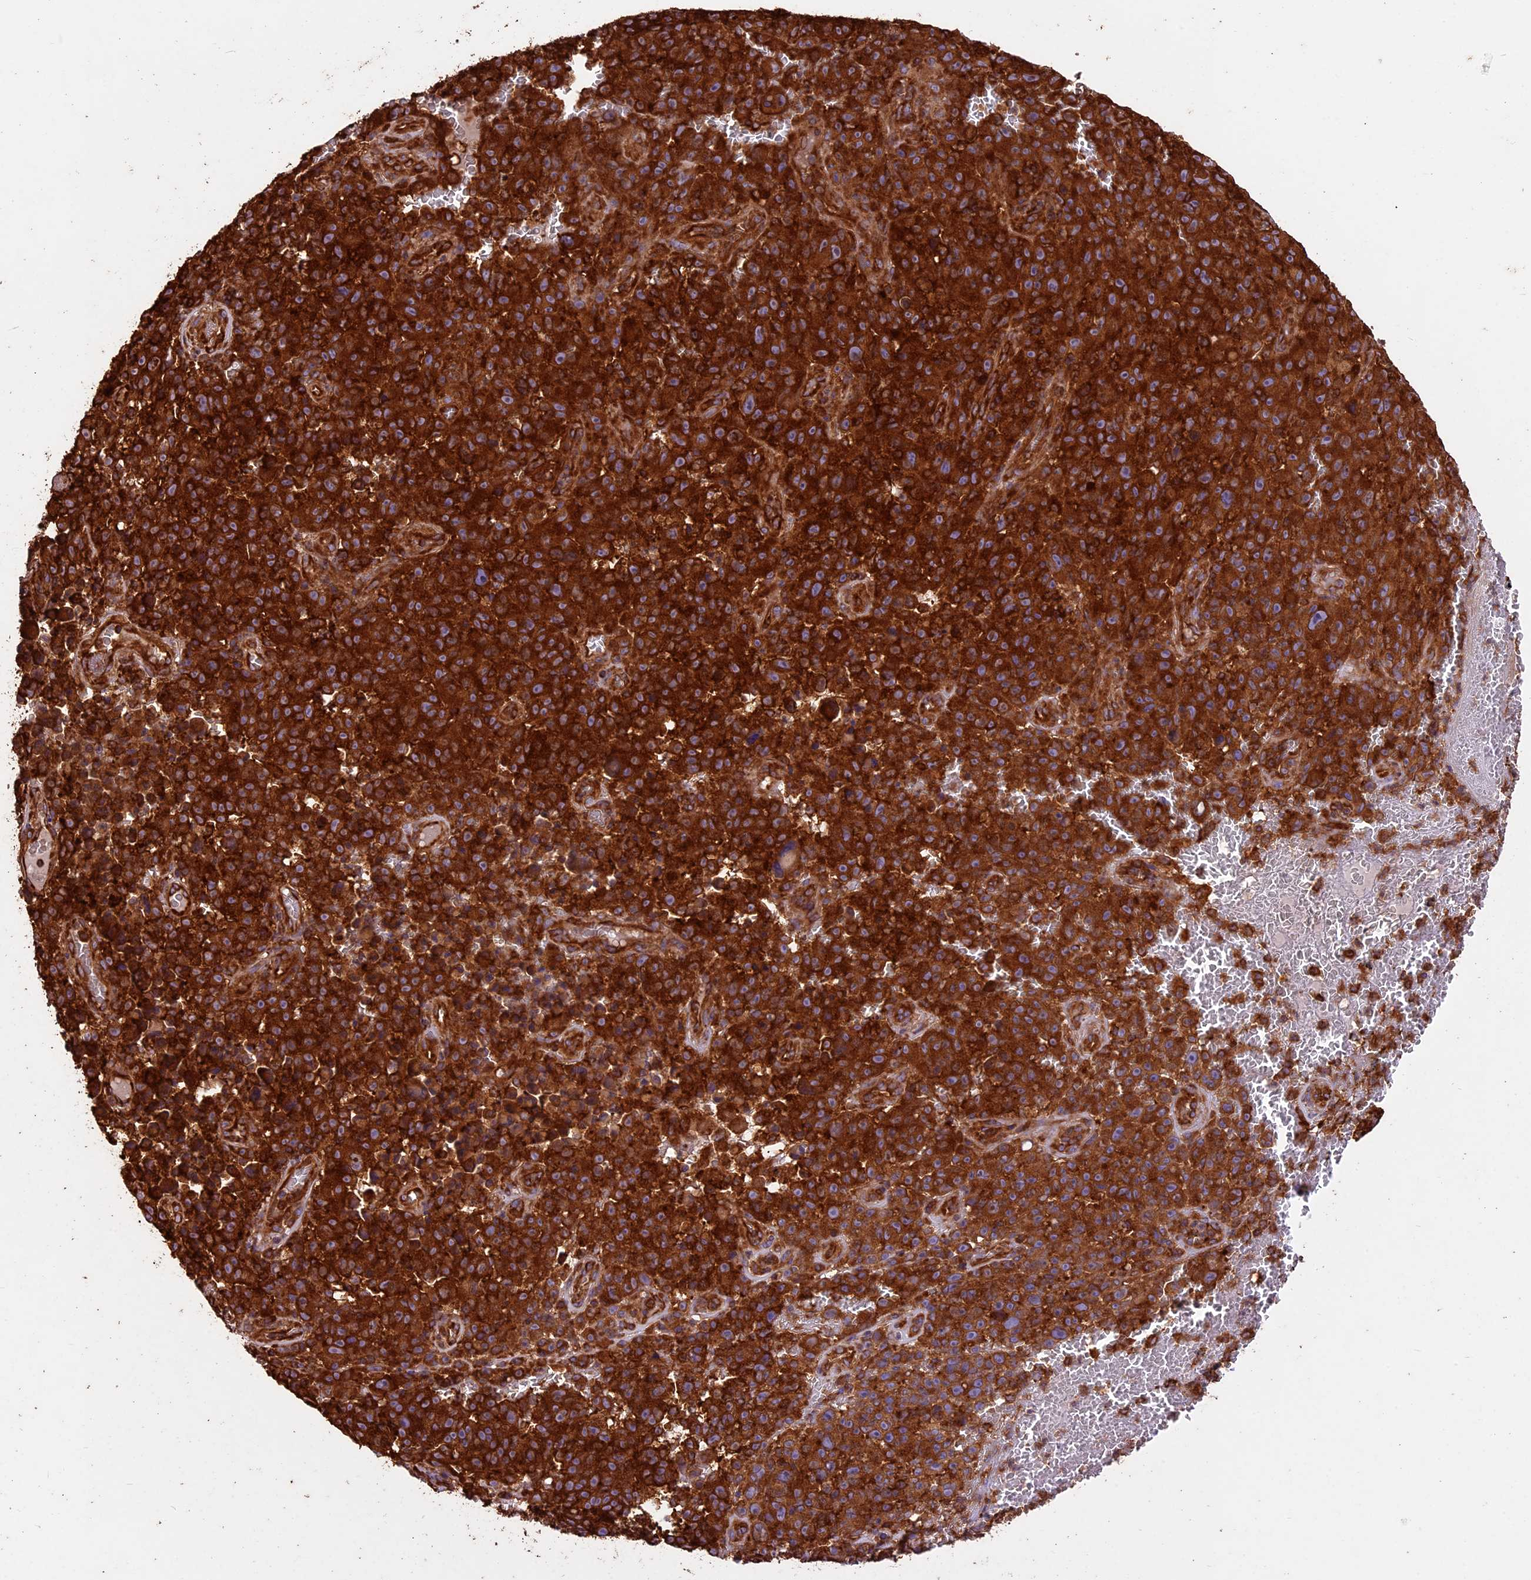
{"staining": {"intensity": "strong", "quantity": ">75%", "location": "cytoplasmic/membranous"}, "tissue": "melanoma", "cell_type": "Tumor cells", "image_type": "cancer", "snomed": [{"axis": "morphology", "description": "Malignant melanoma, NOS"}, {"axis": "topography", "description": "Skin"}], "caption": "Malignant melanoma stained with a protein marker displays strong staining in tumor cells.", "gene": "KARS1", "patient": {"sex": "female", "age": 82}}